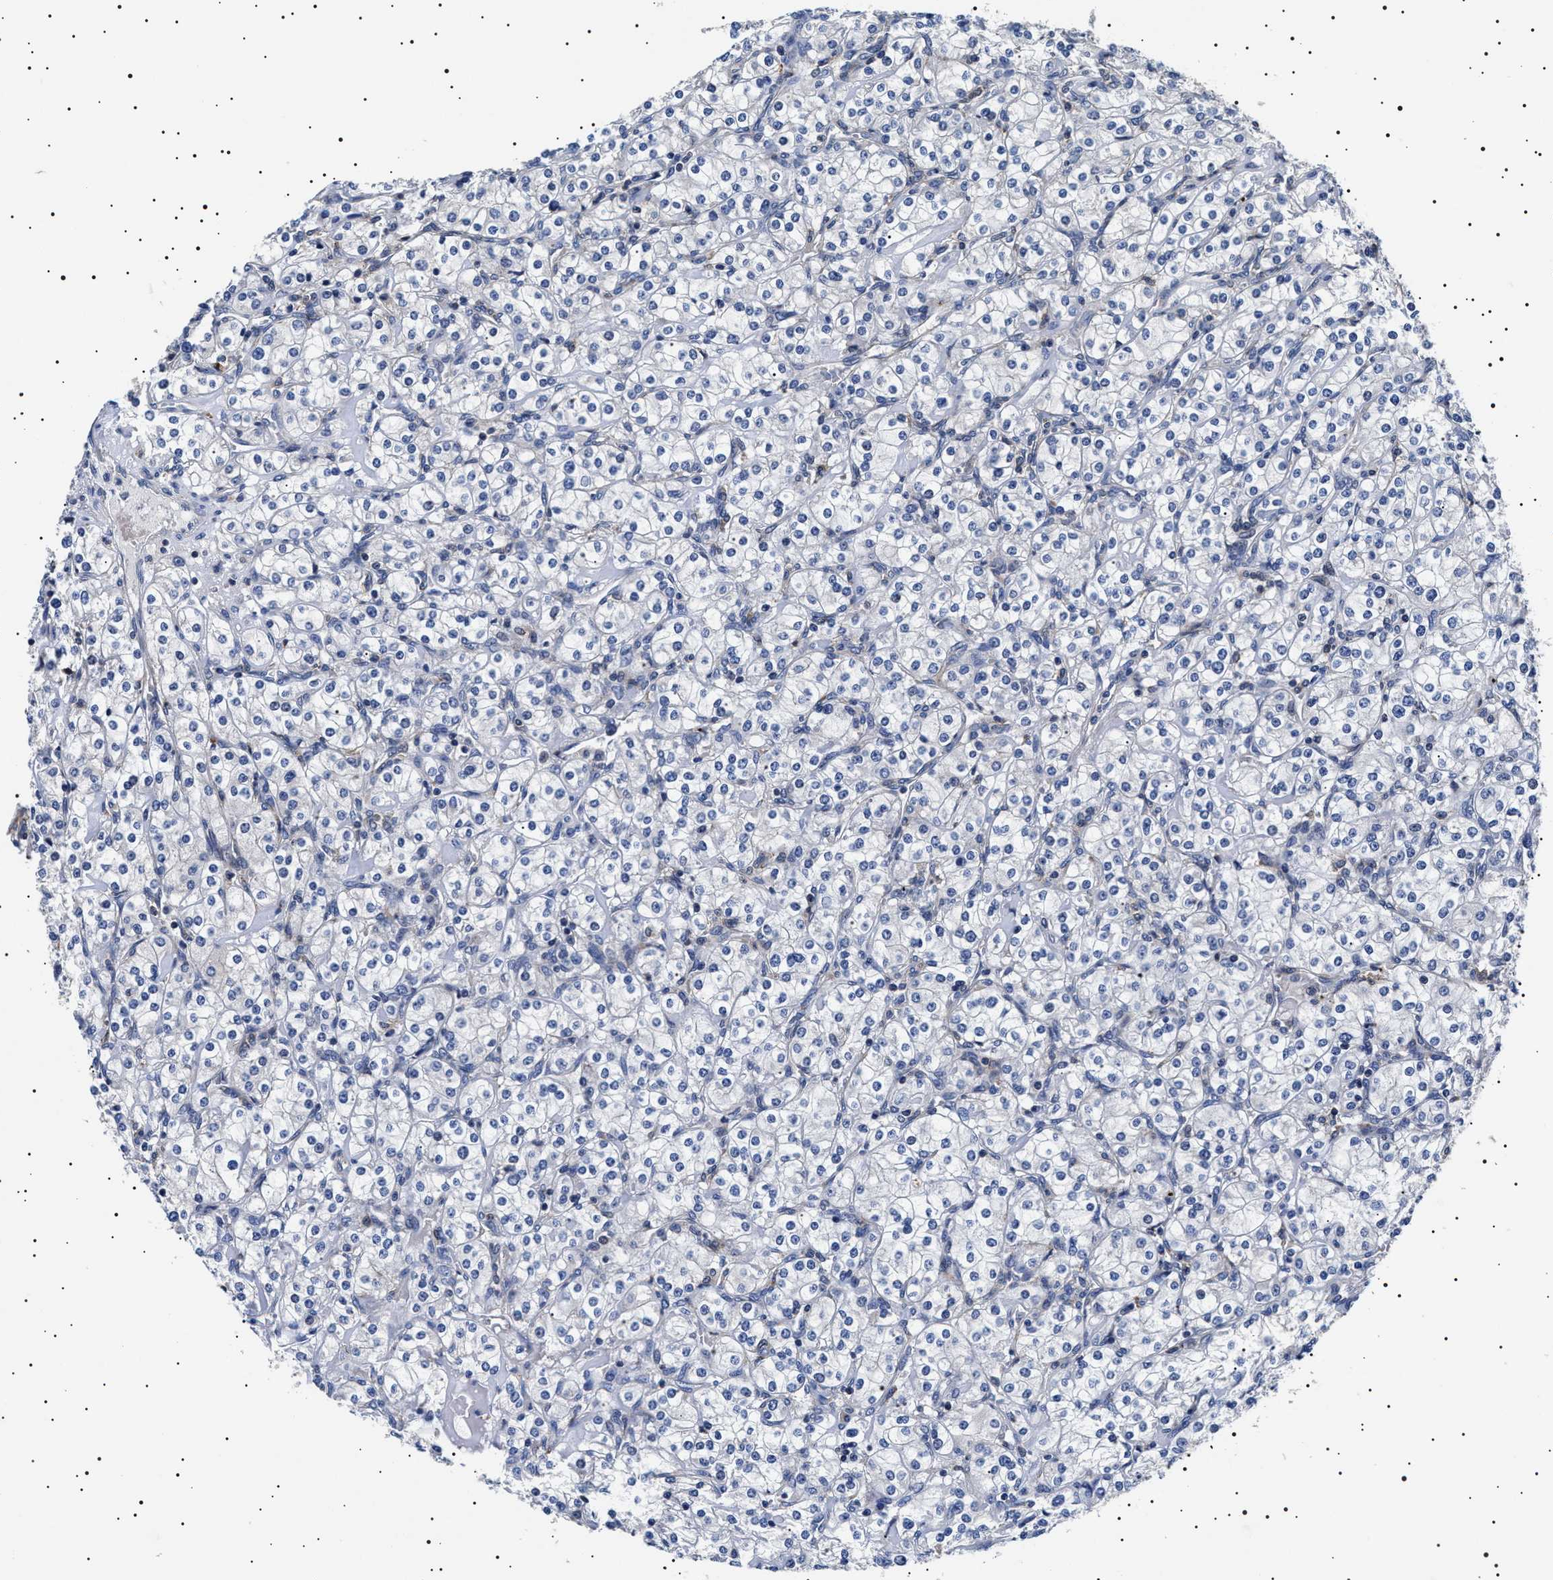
{"staining": {"intensity": "negative", "quantity": "none", "location": "none"}, "tissue": "renal cancer", "cell_type": "Tumor cells", "image_type": "cancer", "snomed": [{"axis": "morphology", "description": "Adenocarcinoma, NOS"}, {"axis": "topography", "description": "Kidney"}], "caption": "The immunohistochemistry micrograph has no significant expression in tumor cells of renal cancer tissue.", "gene": "SLC4A7", "patient": {"sex": "male", "age": 77}}